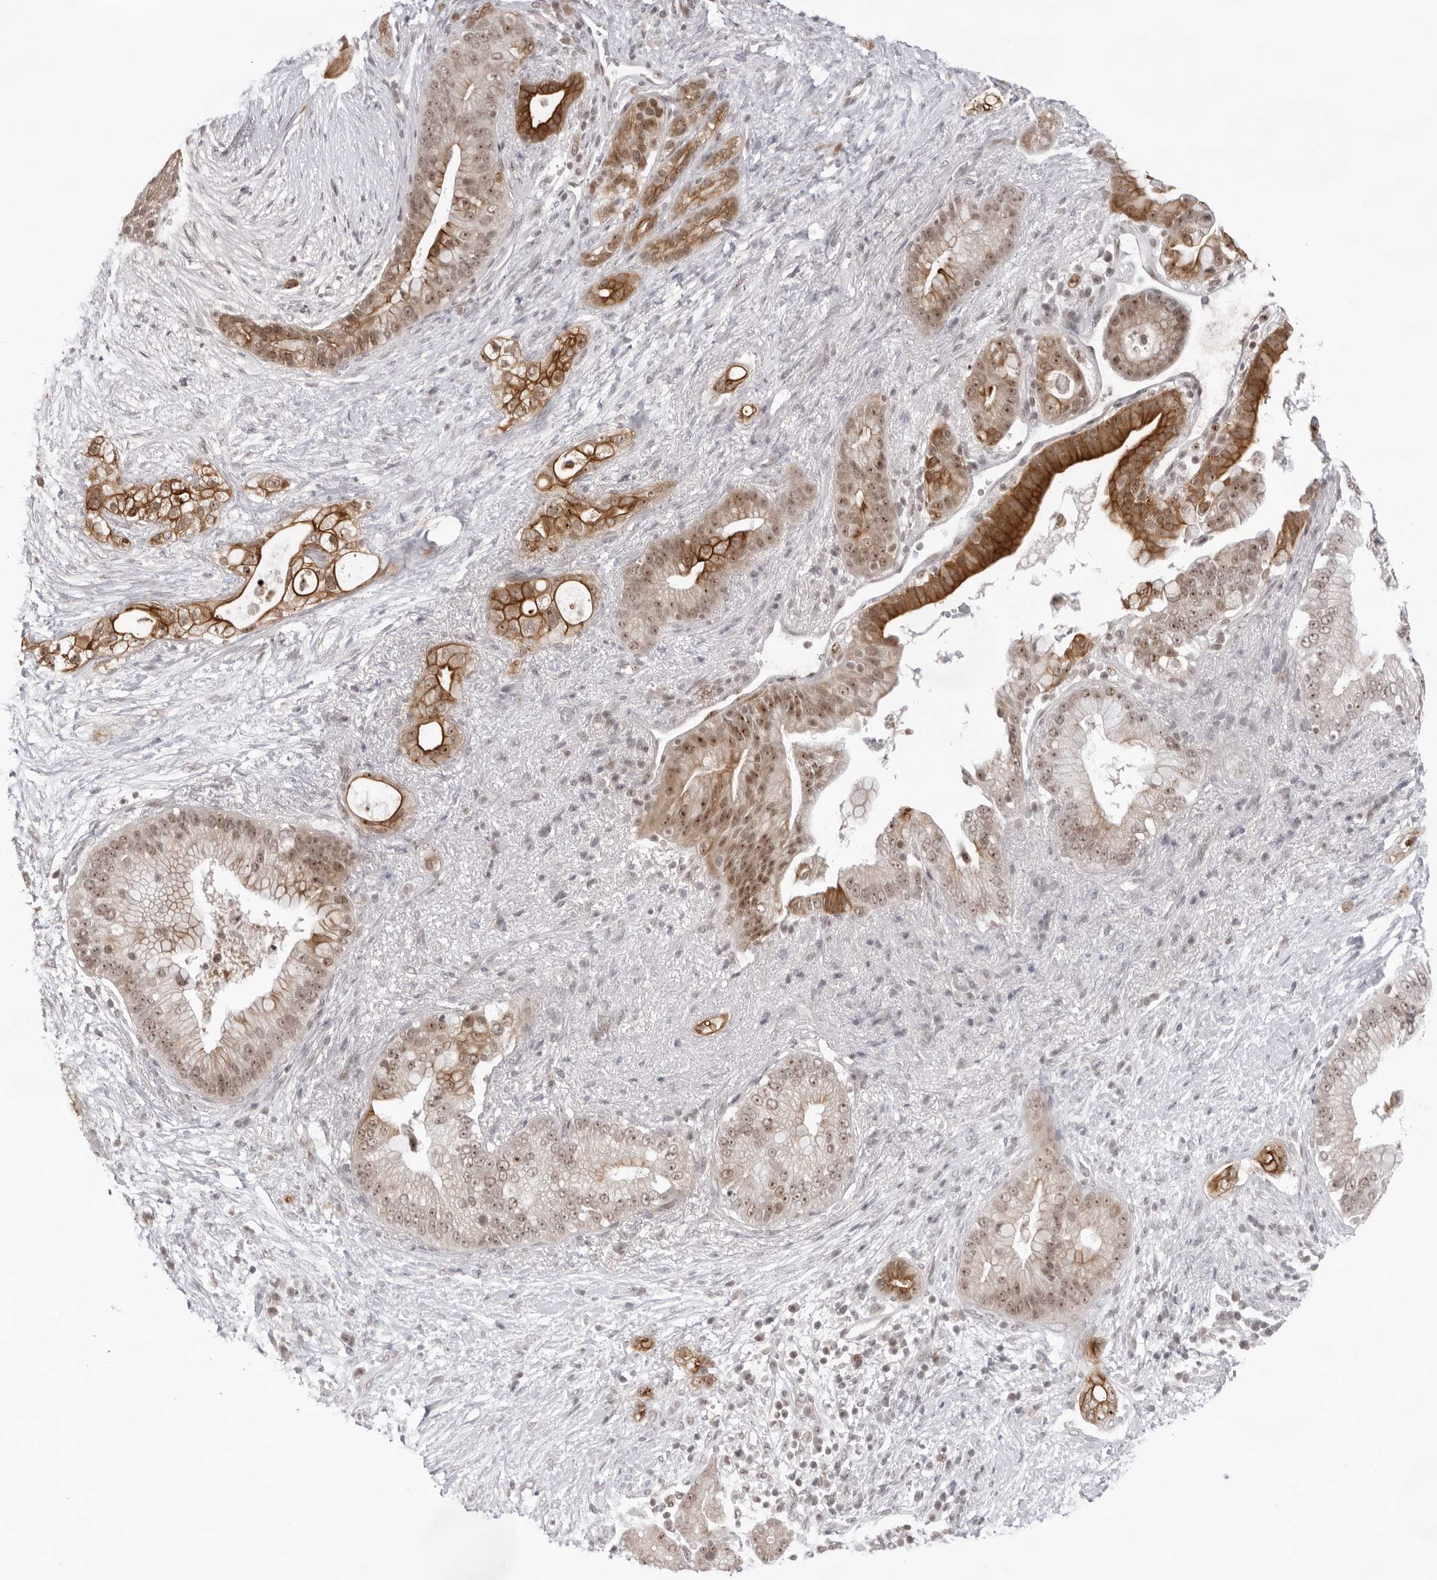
{"staining": {"intensity": "strong", "quantity": ">75%", "location": "cytoplasmic/membranous,nuclear"}, "tissue": "pancreatic cancer", "cell_type": "Tumor cells", "image_type": "cancer", "snomed": [{"axis": "morphology", "description": "Adenocarcinoma, NOS"}, {"axis": "topography", "description": "Pancreas"}], "caption": "High-magnification brightfield microscopy of pancreatic adenocarcinoma stained with DAB (3,3'-diaminobenzidine) (brown) and counterstained with hematoxylin (blue). tumor cells exhibit strong cytoplasmic/membranous and nuclear staining is appreciated in approximately>75% of cells. The protein is stained brown, and the nuclei are stained in blue (DAB IHC with brightfield microscopy, high magnification).", "gene": "EXOSC10", "patient": {"sex": "male", "age": 53}}